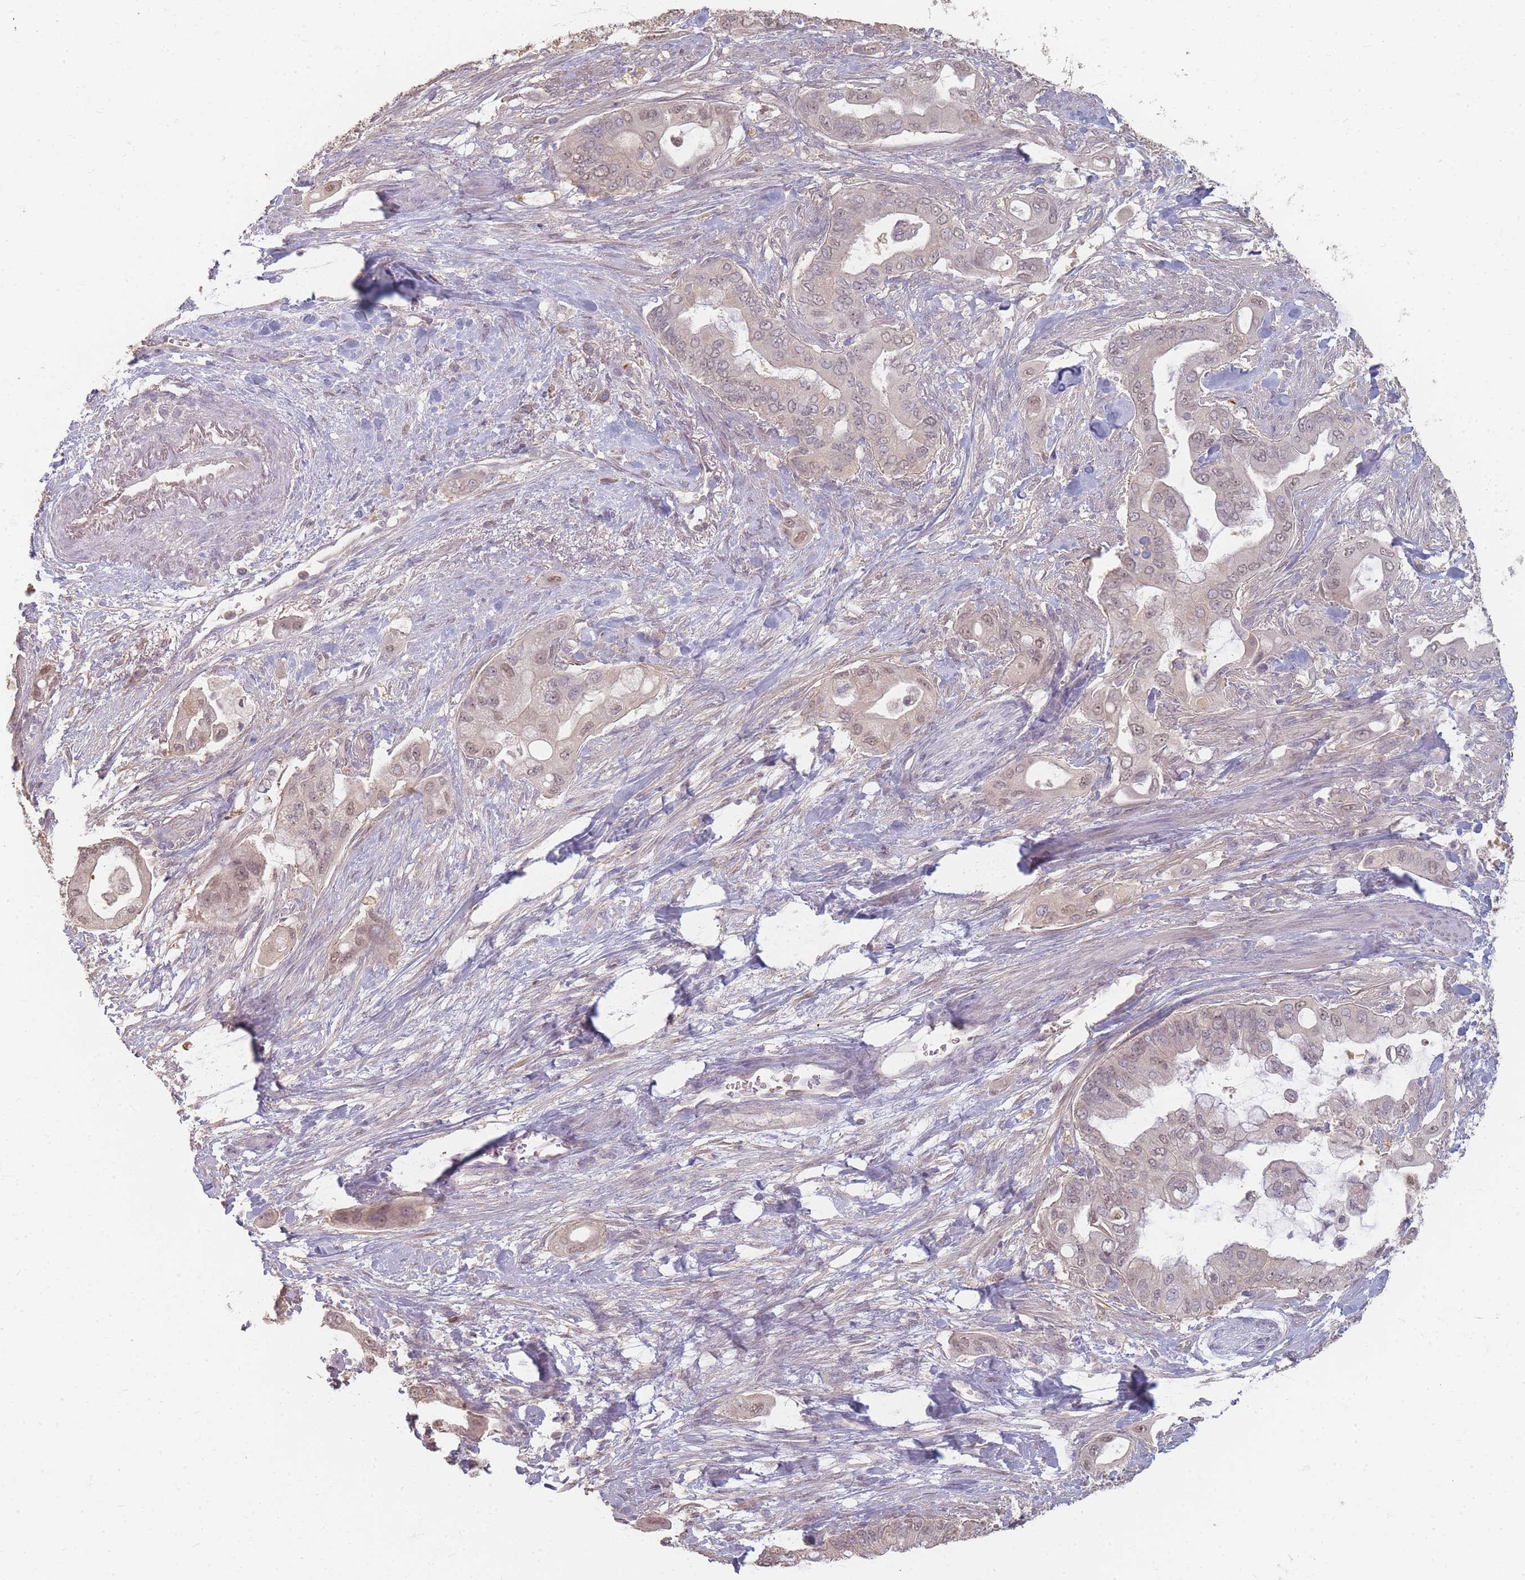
{"staining": {"intensity": "weak", "quantity": ">75%", "location": "nuclear"}, "tissue": "pancreatic cancer", "cell_type": "Tumor cells", "image_type": "cancer", "snomed": [{"axis": "morphology", "description": "Adenocarcinoma, NOS"}, {"axis": "topography", "description": "Pancreas"}], "caption": "Human pancreatic cancer stained for a protein (brown) shows weak nuclear positive staining in approximately >75% of tumor cells.", "gene": "RFTN1", "patient": {"sex": "male", "age": 57}}